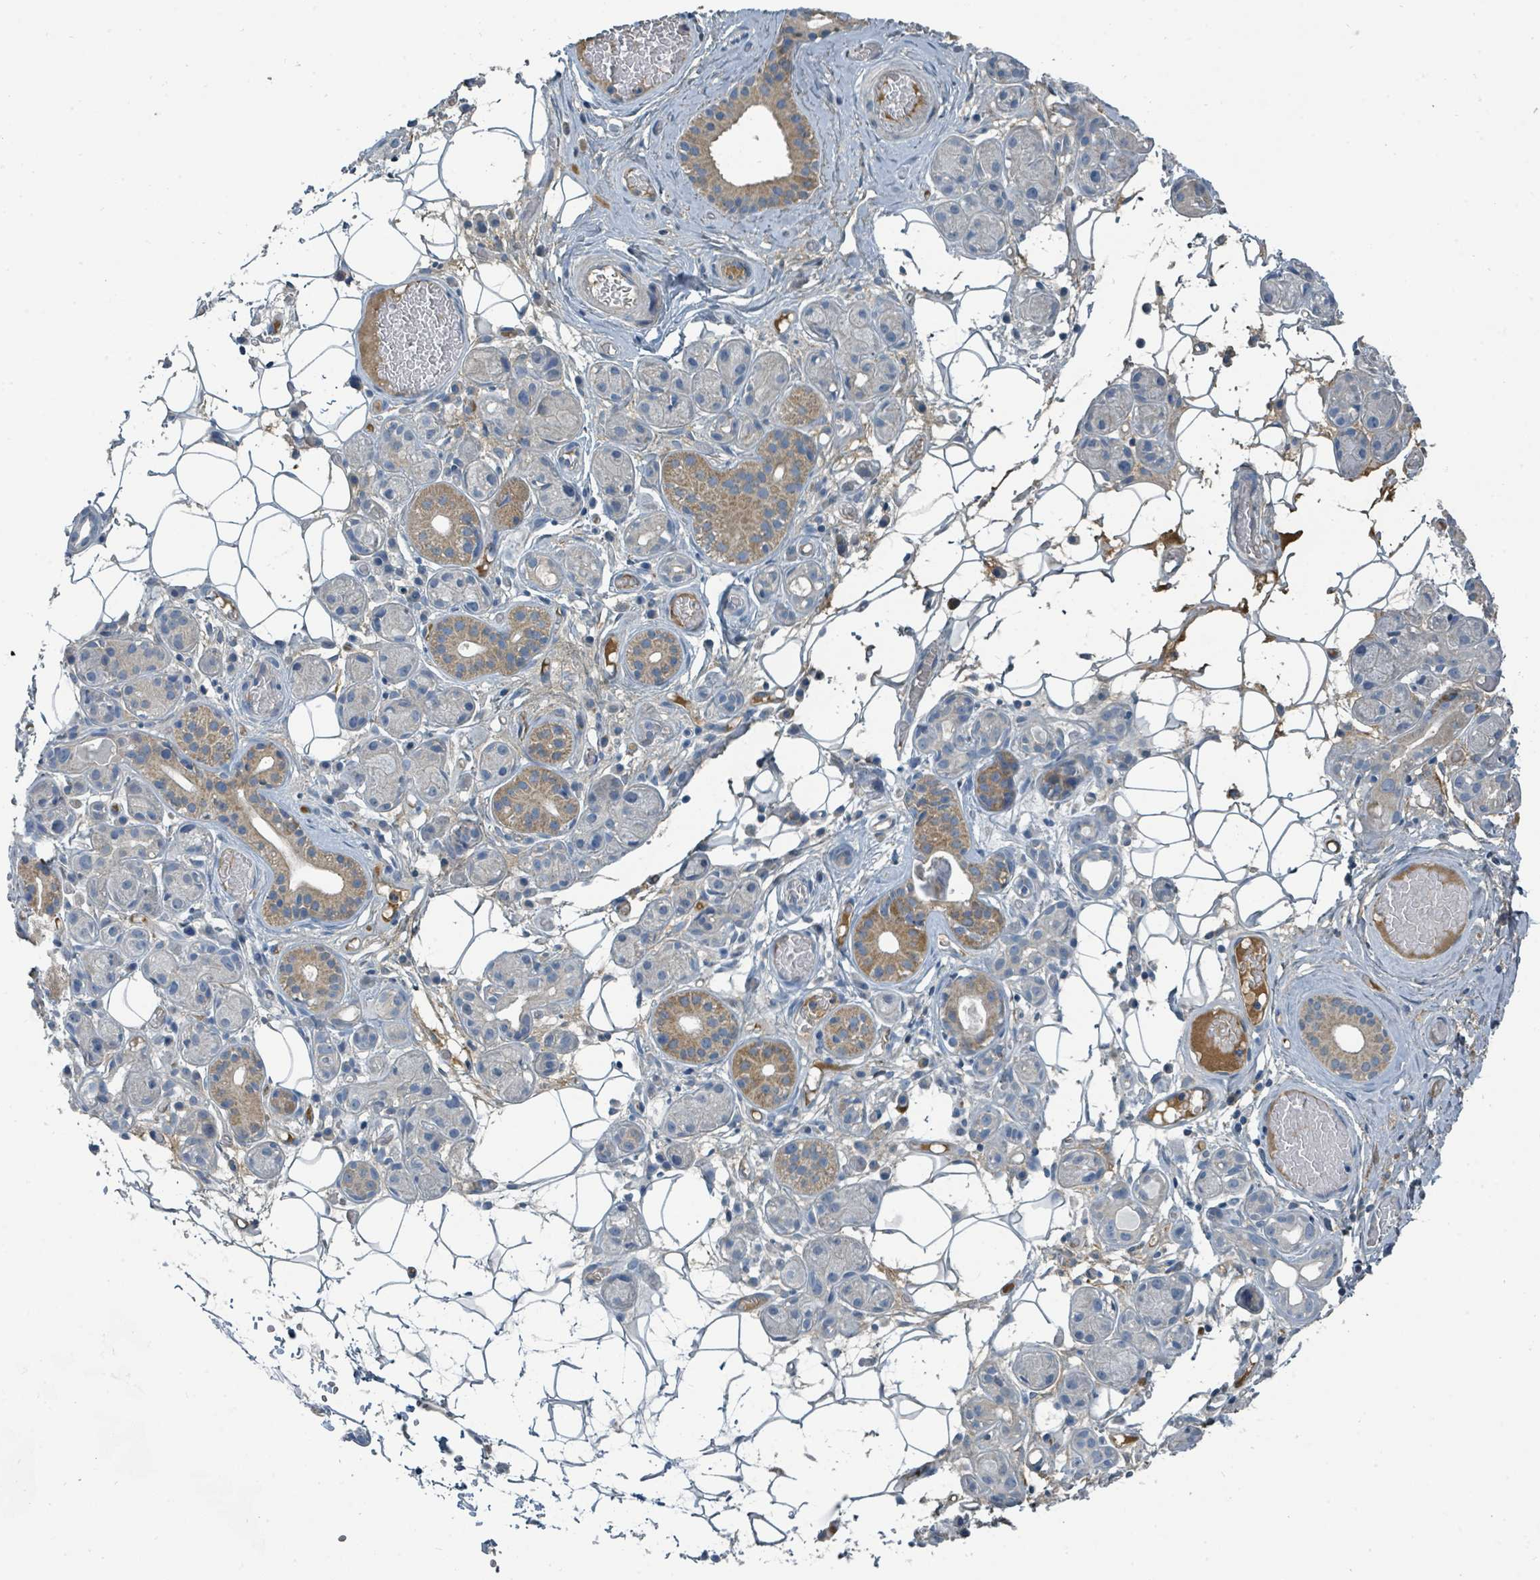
{"staining": {"intensity": "moderate", "quantity": "<25%", "location": "cytoplasmic/membranous"}, "tissue": "salivary gland", "cell_type": "Glandular cells", "image_type": "normal", "snomed": [{"axis": "morphology", "description": "Normal tissue, NOS"}, {"axis": "topography", "description": "Salivary gland"}], "caption": "A brown stain highlights moderate cytoplasmic/membranous expression of a protein in glandular cells of normal salivary gland. Using DAB (3,3'-diaminobenzidine) (brown) and hematoxylin (blue) stains, captured at high magnification using brightfield microscopy.", "gene": "SLC25A23", "patient": {"sex": "male", "age": 82}}